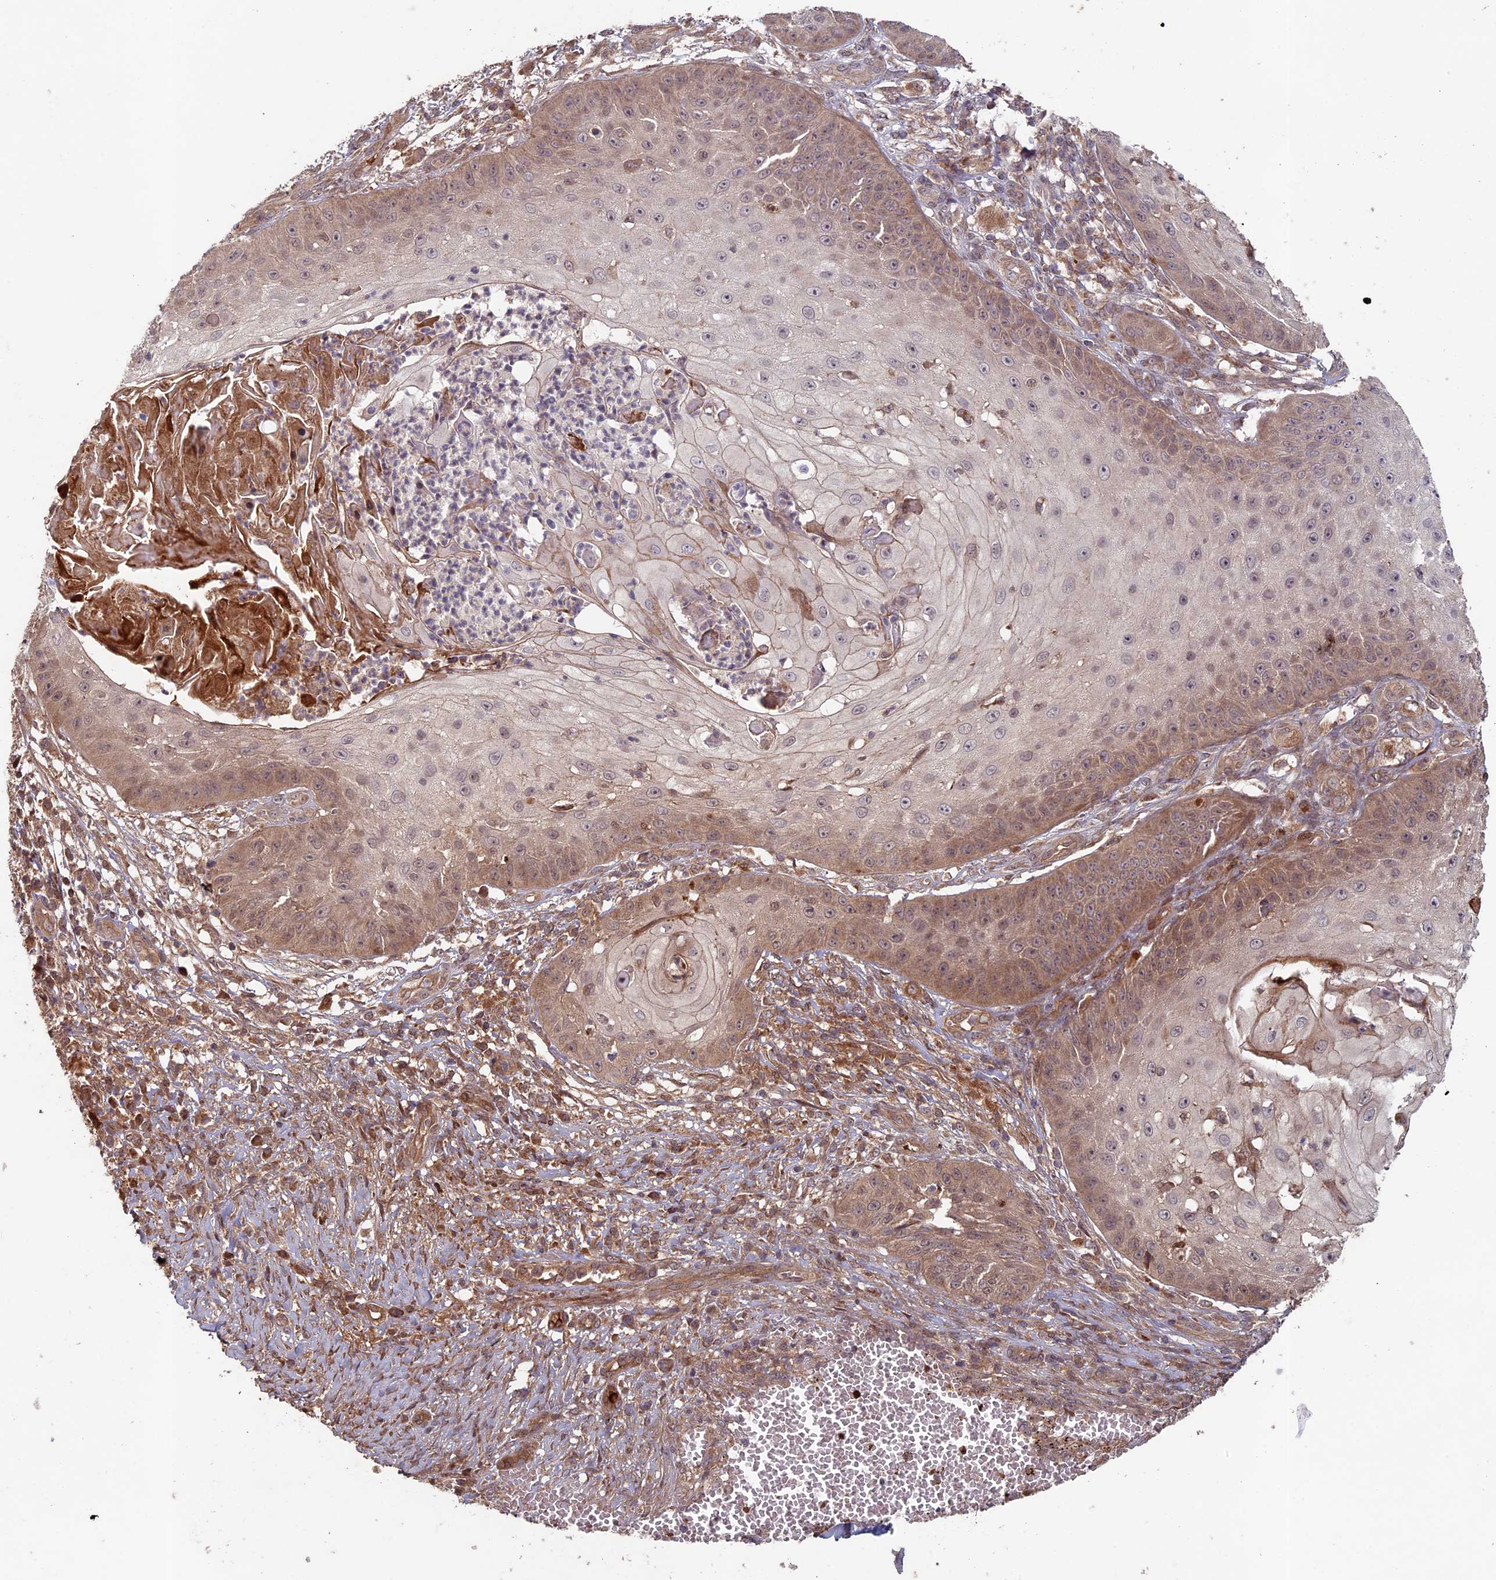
{"staining": {"intensity": "moderate", "quantity": "25%-75%", "location": "cytoplasmic/membranous"}, "tissue": "skin cancer", "cell_type": "Tumor cells", "image_type": "cancer", "snomed": [{"axis": "morphology", "description": "Squamous cell carcinoma, NOS"}, {"axis": "topography", "description": "Skin"}], "caption": "Immunohistochemistry (IHC) (DAB) staining of skin squamous cell carcinoma shows moderate cytoplasmic/membranous protein expression in approximately 25%-75% of tumor cells.", "gene": "RCCD1", "patient": {"sex": "male", "age": 70}}